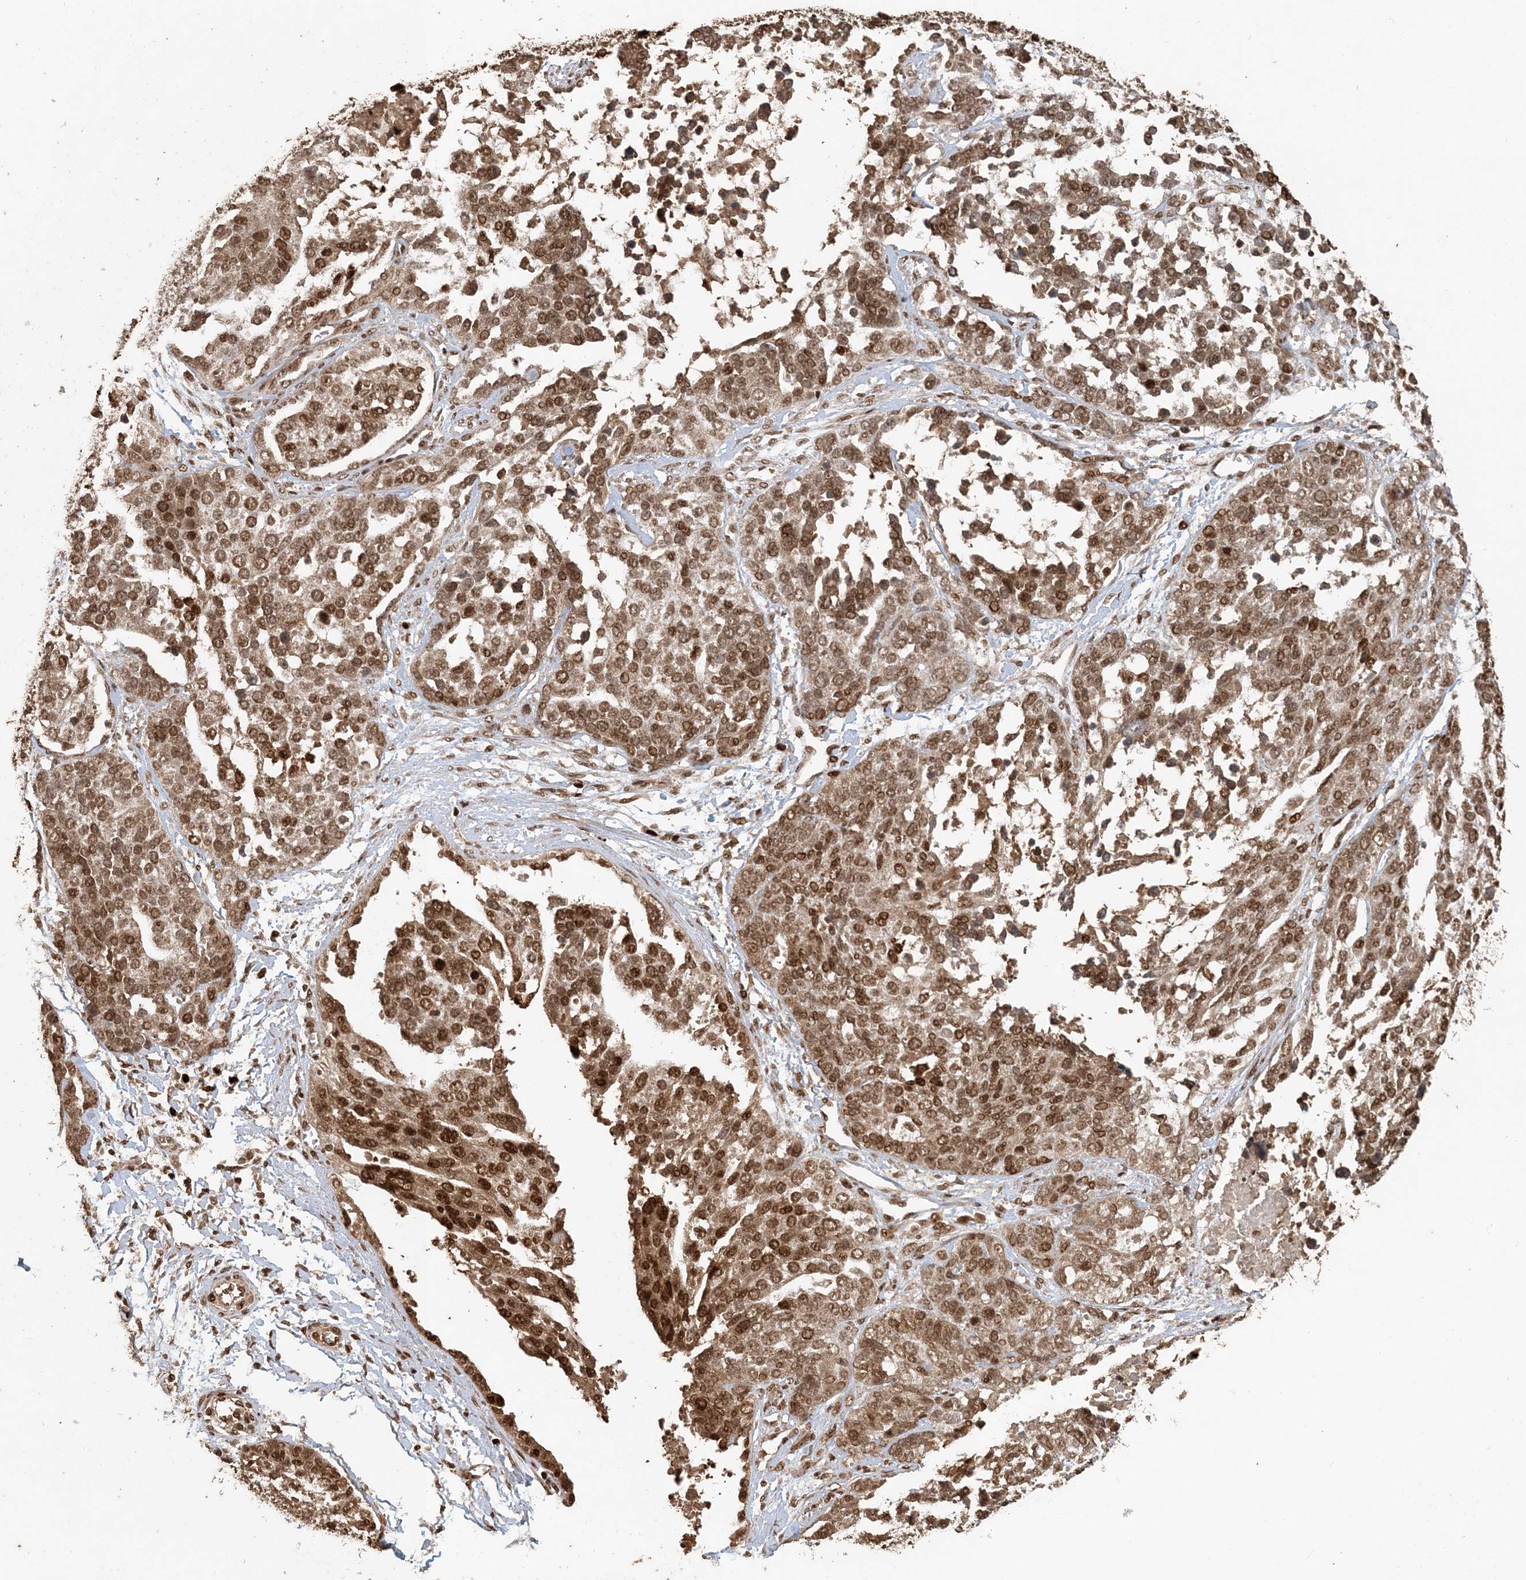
{"staining": {"intensity": "moderate", "quantity": ">75%", "location": "nuclear"}, "tissue": "ovarian cancer", "cell_type": "Tumor cells", "image_type": "cancer", "snomed": [{"axis": "morphology", "description": "Cystadenocarcinoma, serous, NOS"}, {"axis": "topography", "description": "Ovary"}], "caption": "Tumor cells demonstrate medium levels of moderate nuclear expression in about >75% of cells in serous cystadenocarcinoma (ovarian).", "gene": "ATP13A2", "patient": {"sex": "female", "age": 44}}